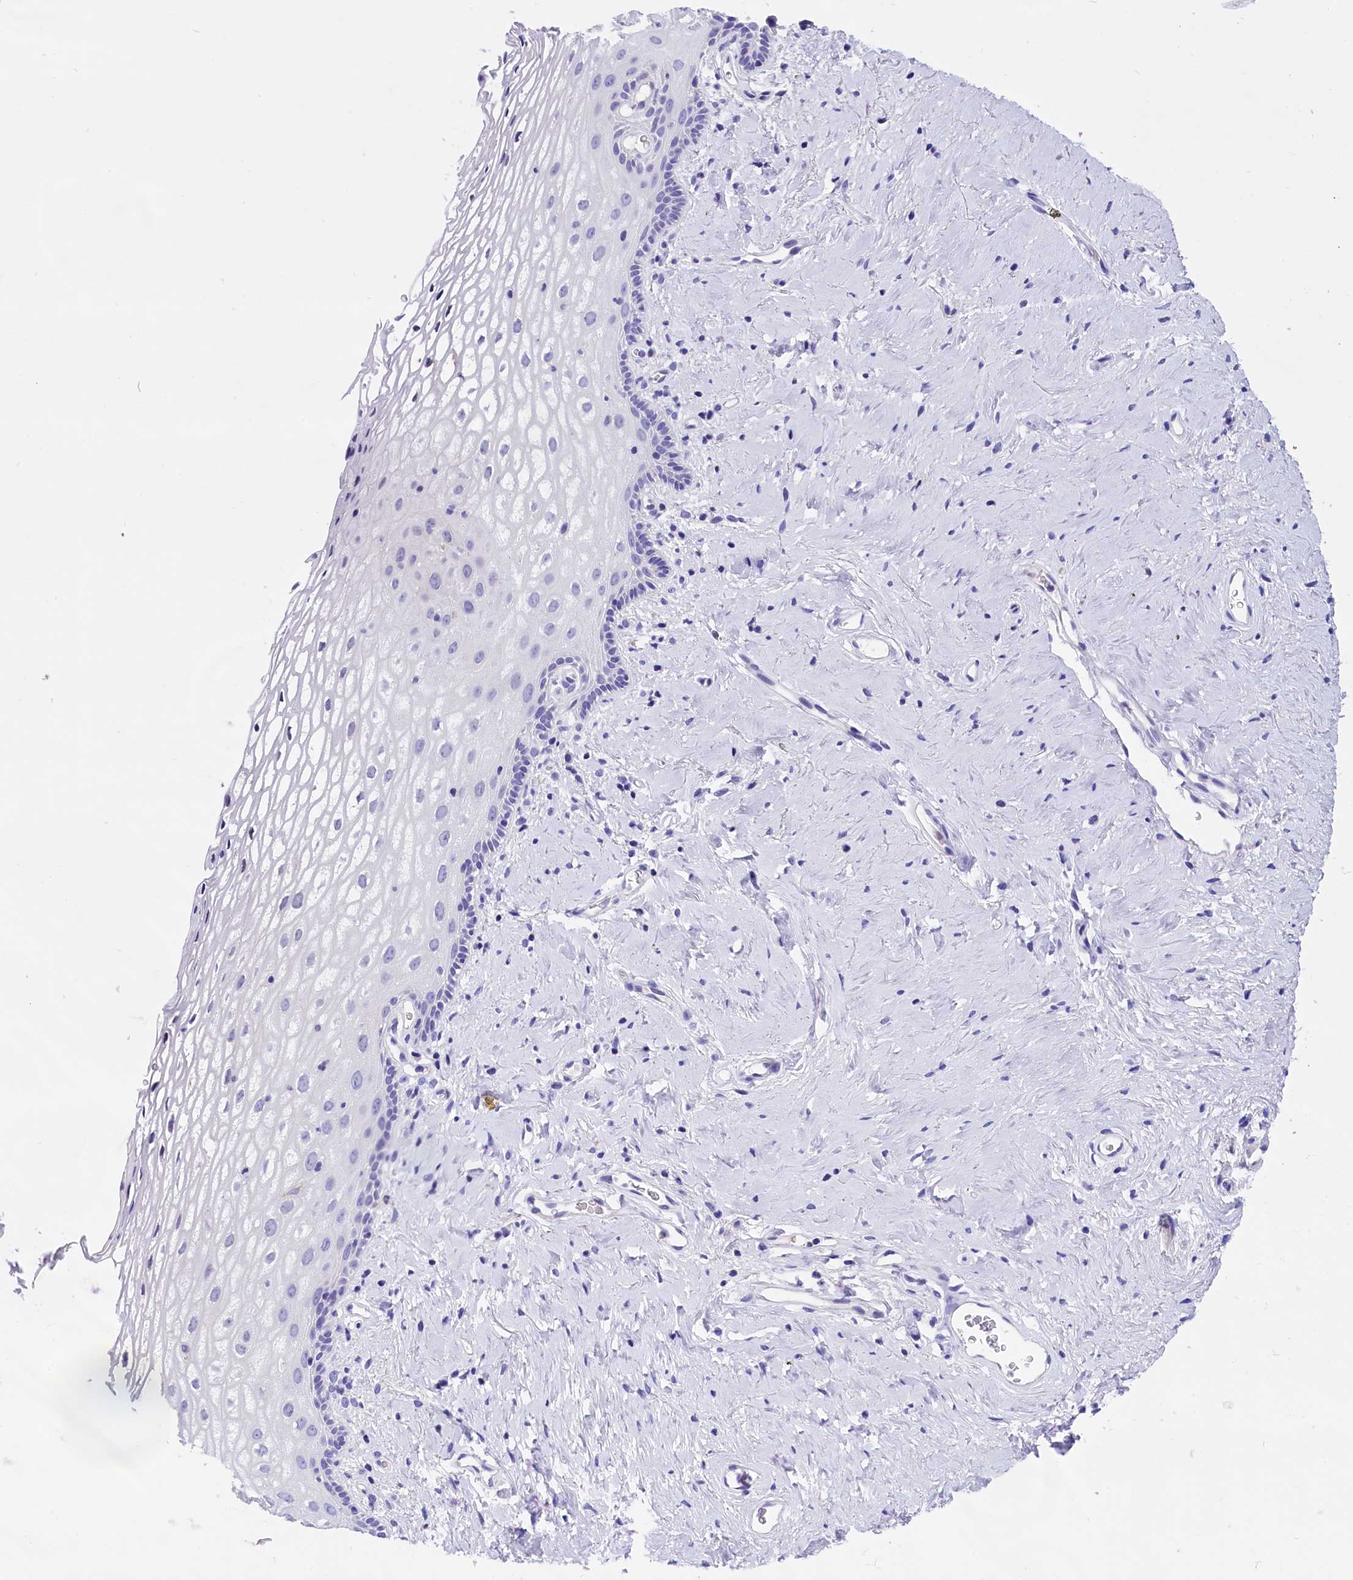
{"staining": {"intensity": "negative", "quantity": "none", "location": "none"}, "tissue": "vagina", "cell_type": "Squamous epithelial cells", "image_type": "normal", "snomed": [{"axis": "morphology", "description": "Normal tissue, NOS"}, {"axis": "morphology", "description": "Adenocarcinoma, NOS"}, {"axis": "topography", "description": "Rectum"}, {"axis": "topography", "description": "Vagina"}], "caption": "Immunohistochemistry of normal human vagina shows no positivity in squamous epithelial cells. (IHC, brightfield microscopy, high magnification).", "gene": "ABAT", "patient": {"sex": "female", "age": 71}}